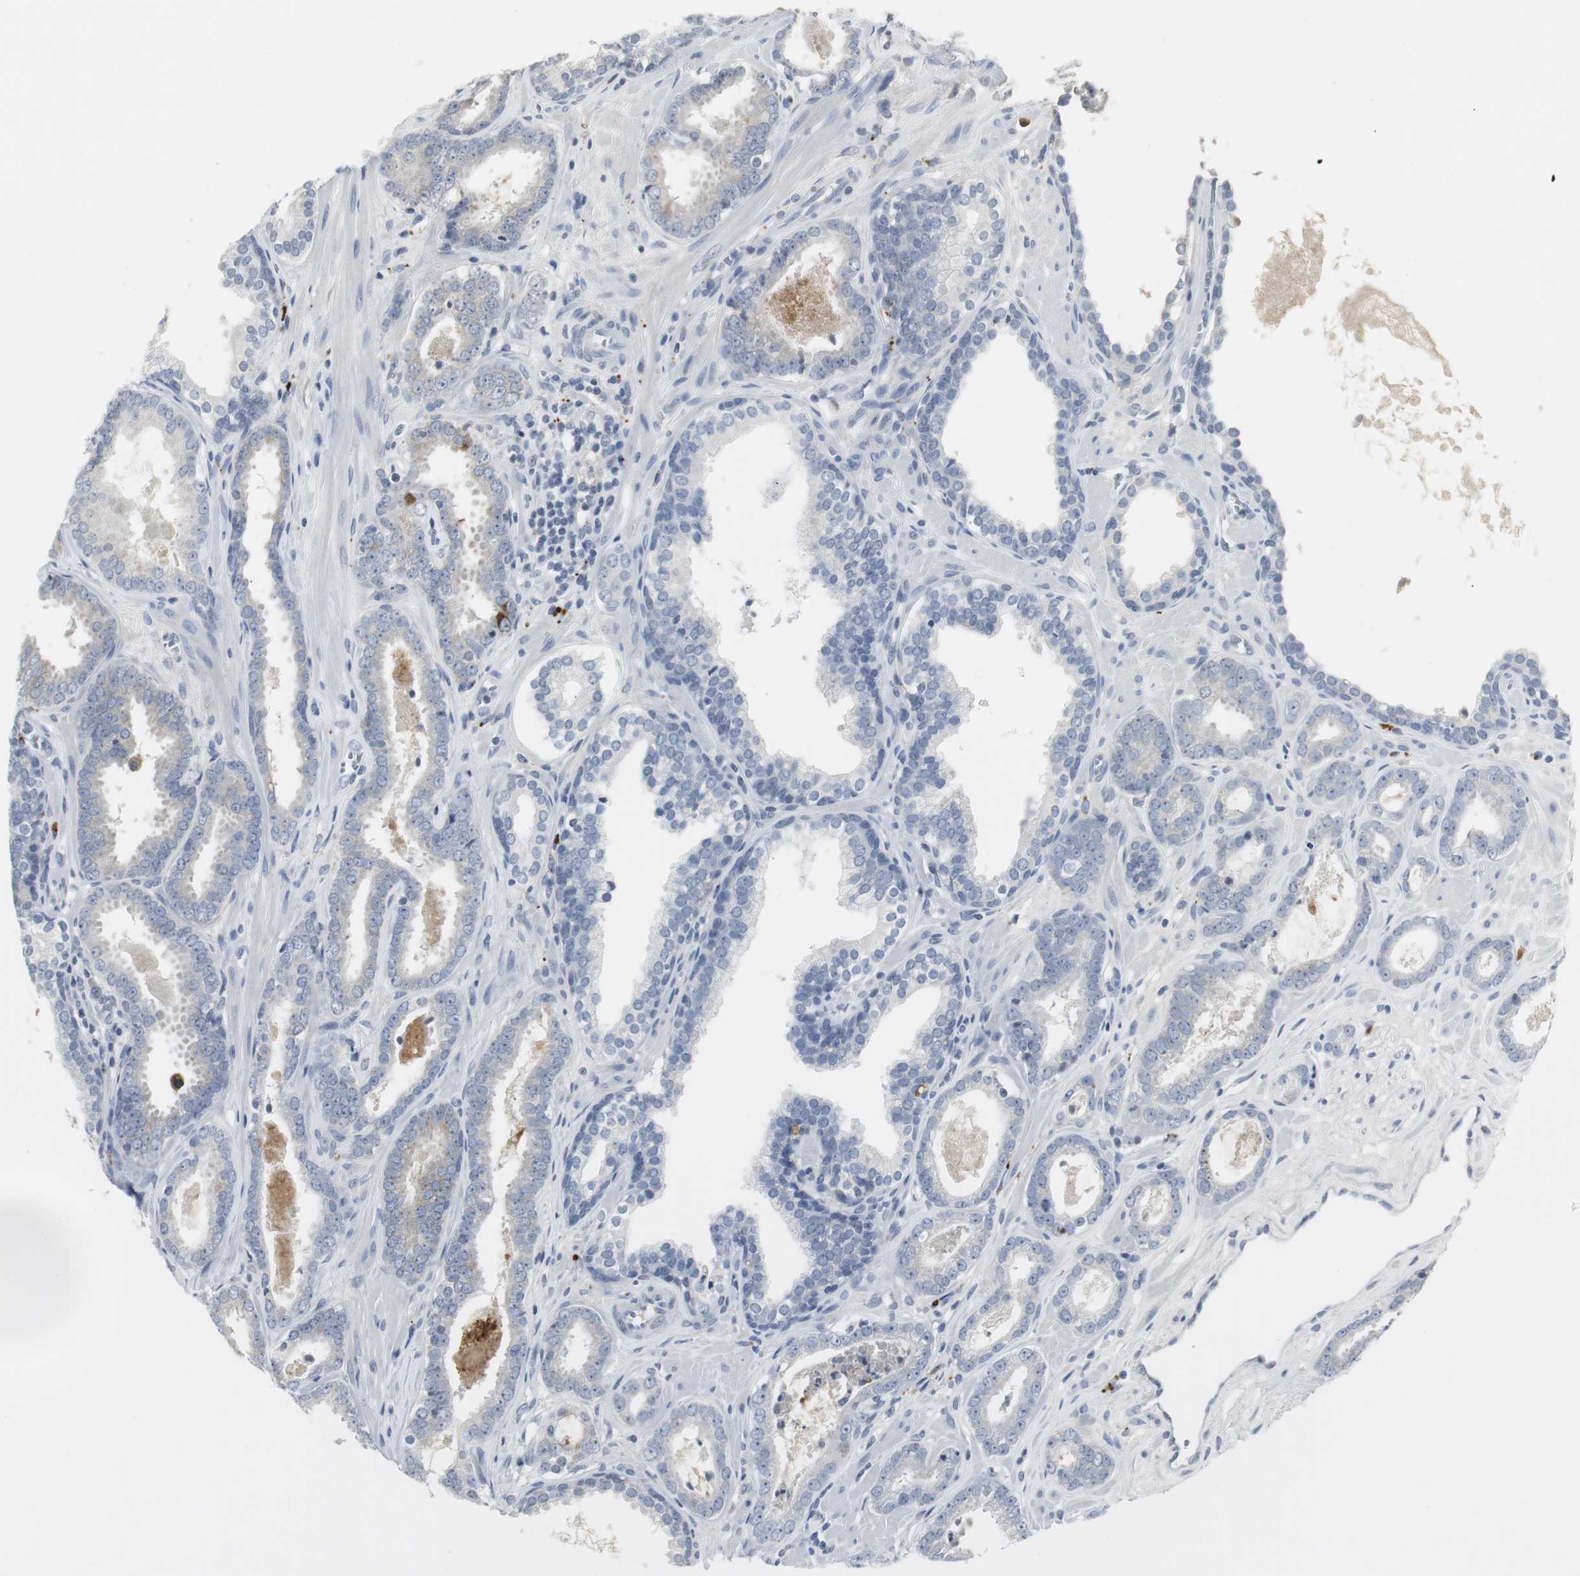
{"staining": {"intensity": "weak", "quantity": "<25%", "location": "cytoplasmic/membranous"}, "tissue": "prostate cancer", "cell_type": "Tumor cells", "image_type": "cancer", "snomed": [{"axis": "morphology", "description": "Adenocarcinoma, Low grade"}, {"axis": "topography", "description": "Prostate"}], "caption": "The photomicrograph displays no significant positivity in tumor cells of prostate cancer. (Stains: DAB (3,3'-diaminobenzidine) immunohistochemistry (IHC) with hematoxylin counter stain, Microscopy: brightfield microscopy at high magnification).", "gene": "PI15", "patient": {"sex": "male", "age": 57}}